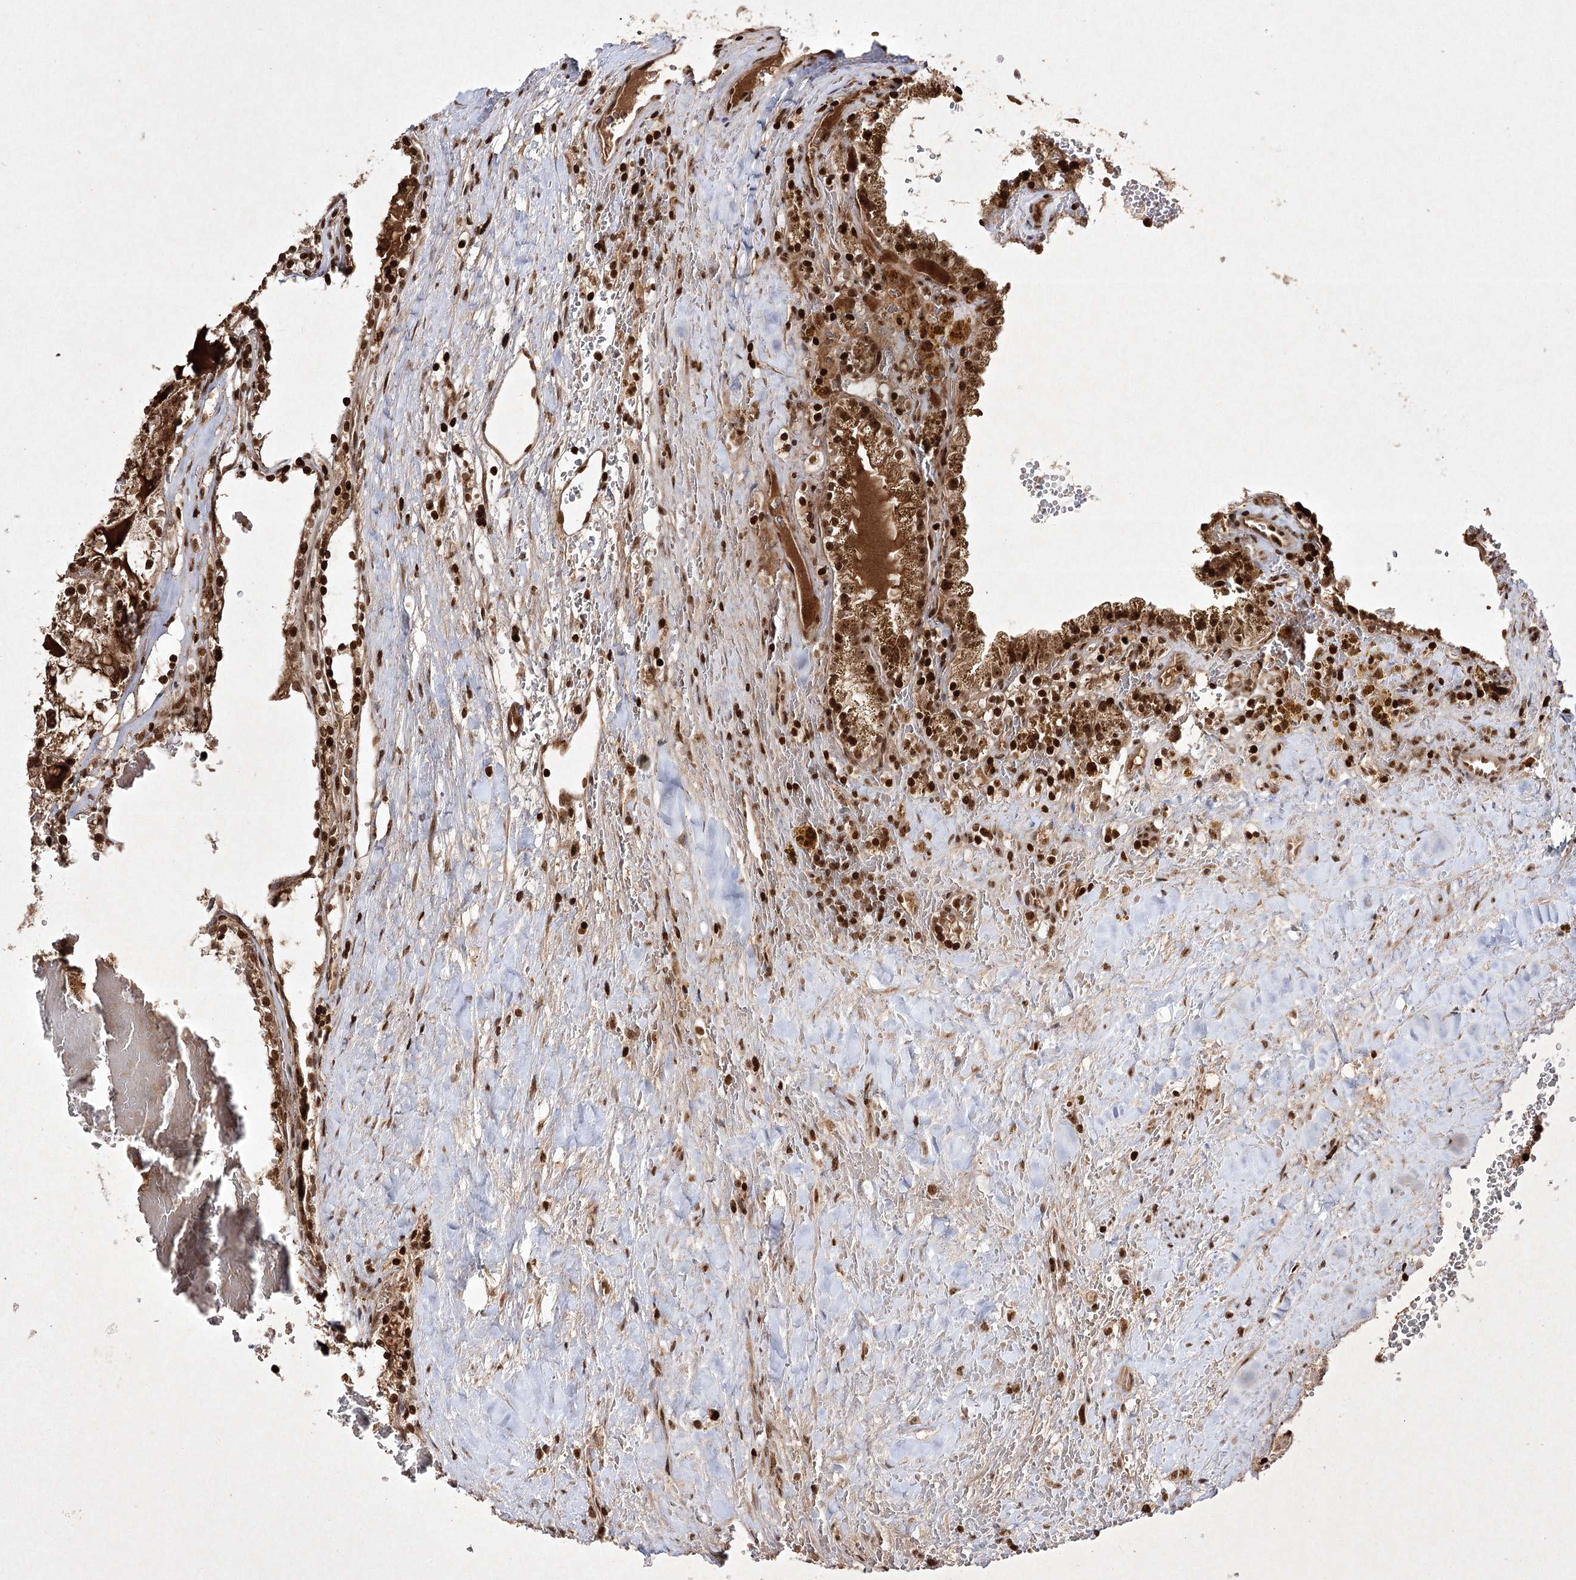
{"staining": {"intensity": "strong", "quantity": ">75%", "location": "cytoplasmic/membranous,nuclear"}, "tissue": "renal cancer", "cell_type": "Tumor cells", "image_type": "cancer", "snomed": [{"axis": "morphology", "description": "Adenocarcinoma, NOS"}, {"axis": "topography", "description": "Kidney"}], "caption": "A brown stain highlights strong cytoplasmic/membranous and nuclear expression of a protein in renal cancer (adenocarcinoma) tumor cells.", "gene": "CARM1", "patient": {"sex": "female", "age": 56}}